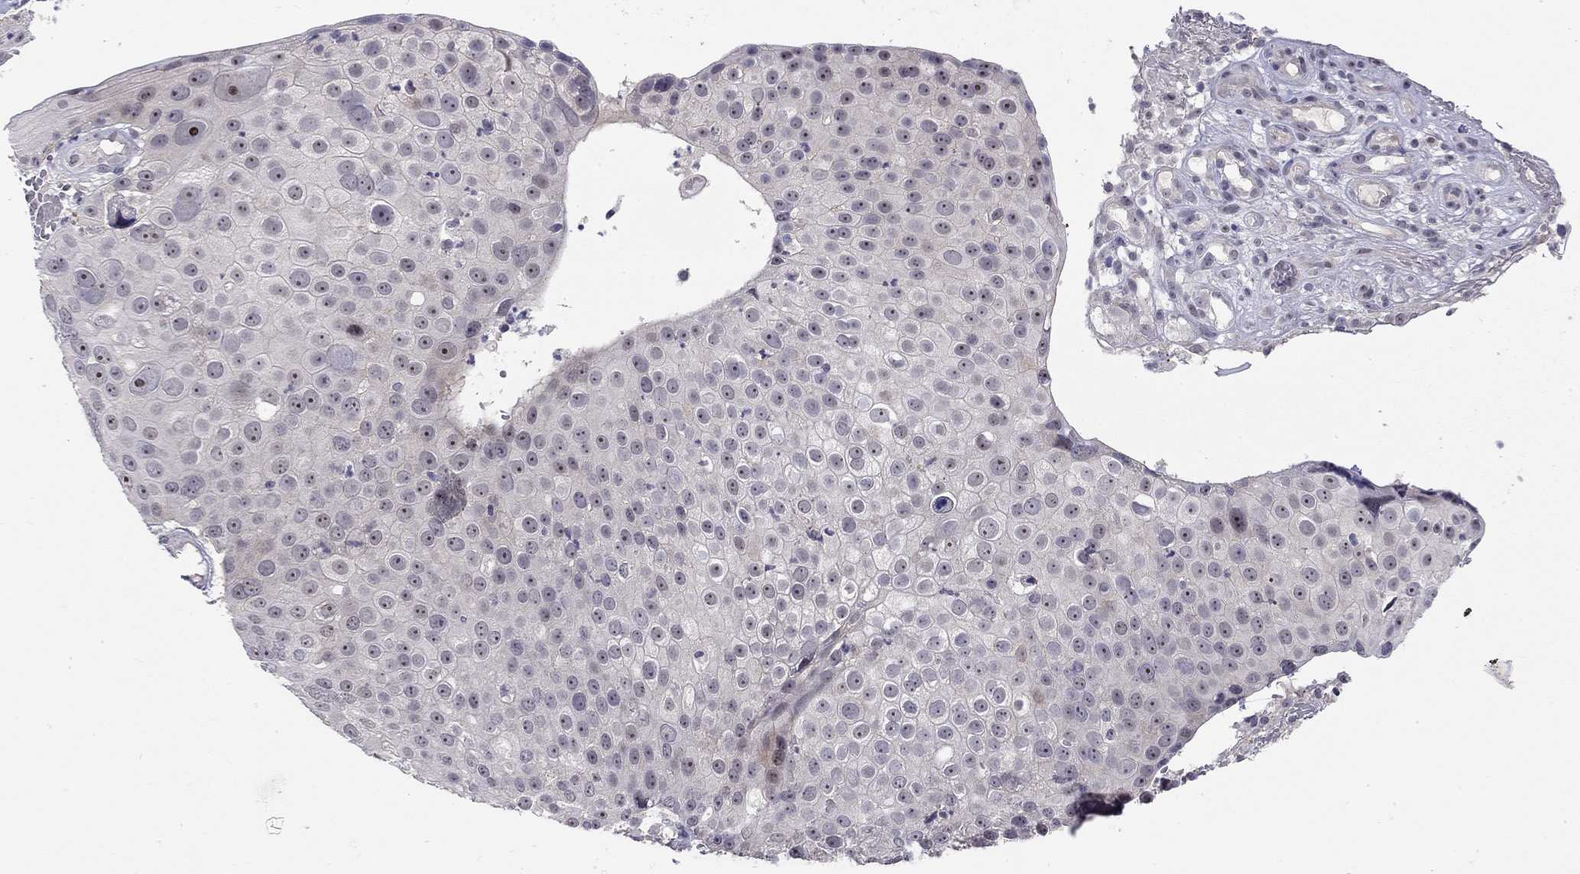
{"staining": {"intensity": "weak", "quantity": ">75%", "location": "nuclear"}, "tissue": "skin cancer", "cell_type": "Tumor cells", "image_type": "cancer", "snomed": [{"axis": "morphology", "description": "Squamous cell carcinoma, NOS"}, {"axis": "topography", "description": "Skin"}], "caption": "DAB immunohistochemical staining of squamous cell carcinoma (skin) reveals weak nuclear protein positivity in approximately >75% of tumor cells.", "gene": "STXBP6", "patient": {"sex": "male", "age": 71}}